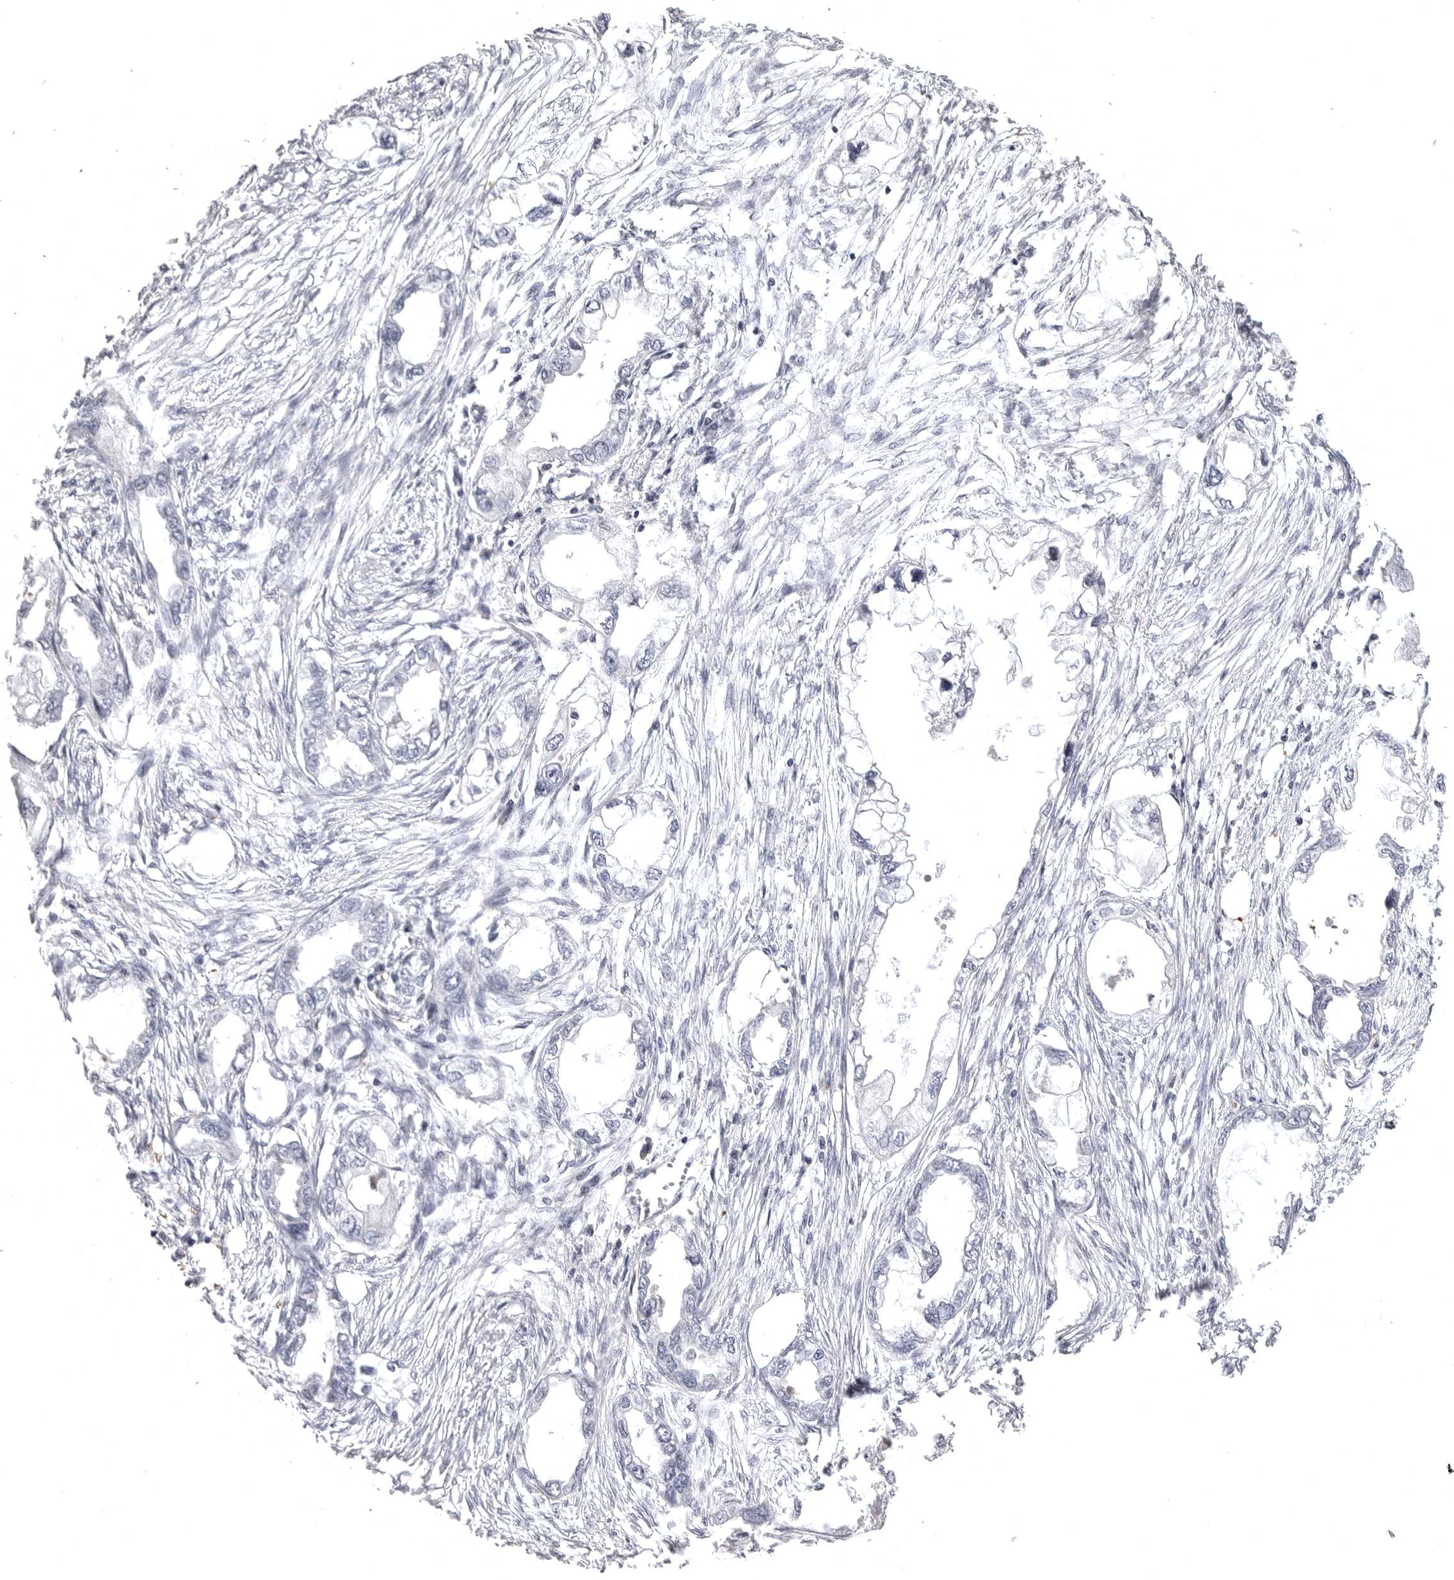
{"staining": {"intensity": "negative", "quantity": "none", "location": "none"}, "tissue": "endometrial cancer", "cell_type": "Tumor cells", "image_type": "cancer", "snomed": [{"axis": "morphology", "description": "Adenocarcinoma, NOS"}, {"axis": "morphology", "description": "Adenocarcinoma, metastatic, NOS"}, {"axis": "topography", "description": "Adipose tissue"}, {"axis": "topography", "description": "Endometrium"}], "caption": "Immunohistochemistry (IHC) of human endometrial cancer (adenocarcinoma) shows no positivity in tumor cells.", "gene": "CD300LD", "patient": {"sex": "female", "age": 67}}